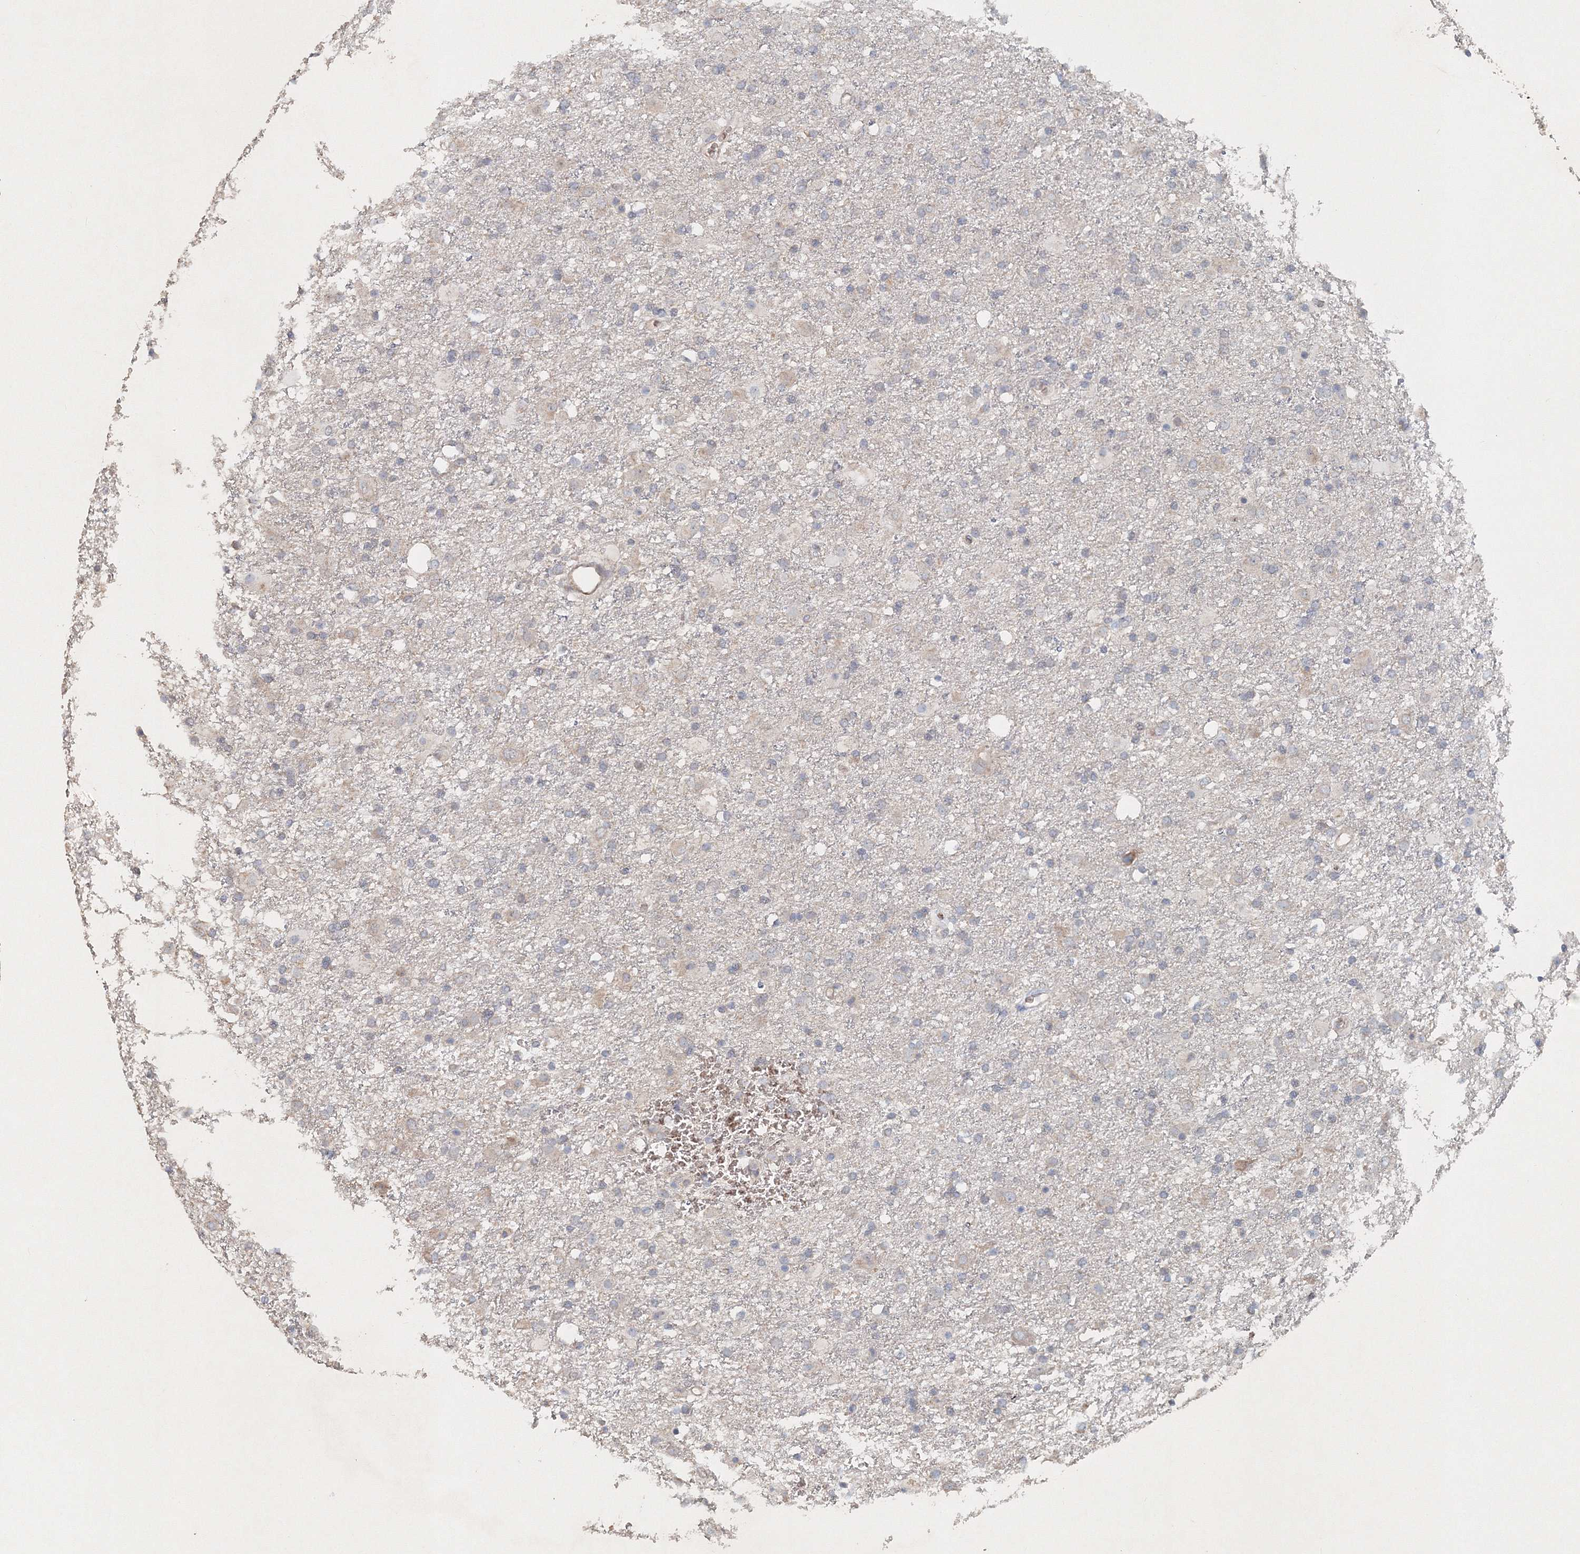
{"staining": {"intensity": "negative", "quantity": "none", "location": "none"}, "tissue": "glioma", "cell_type": "Tumor cells", "image_type": "cancer", "snomed": [{"axis": "morphology", "description": "Glioma, malignant, Low grade"}, {"axis": "topography", "description": "Brain"}], "caption": "Image shows no protein expression in tumor cells of malignant low-grade glioma tissue.", "gene": "NALF2", "patient": {"sex": "male", "age": 65}}